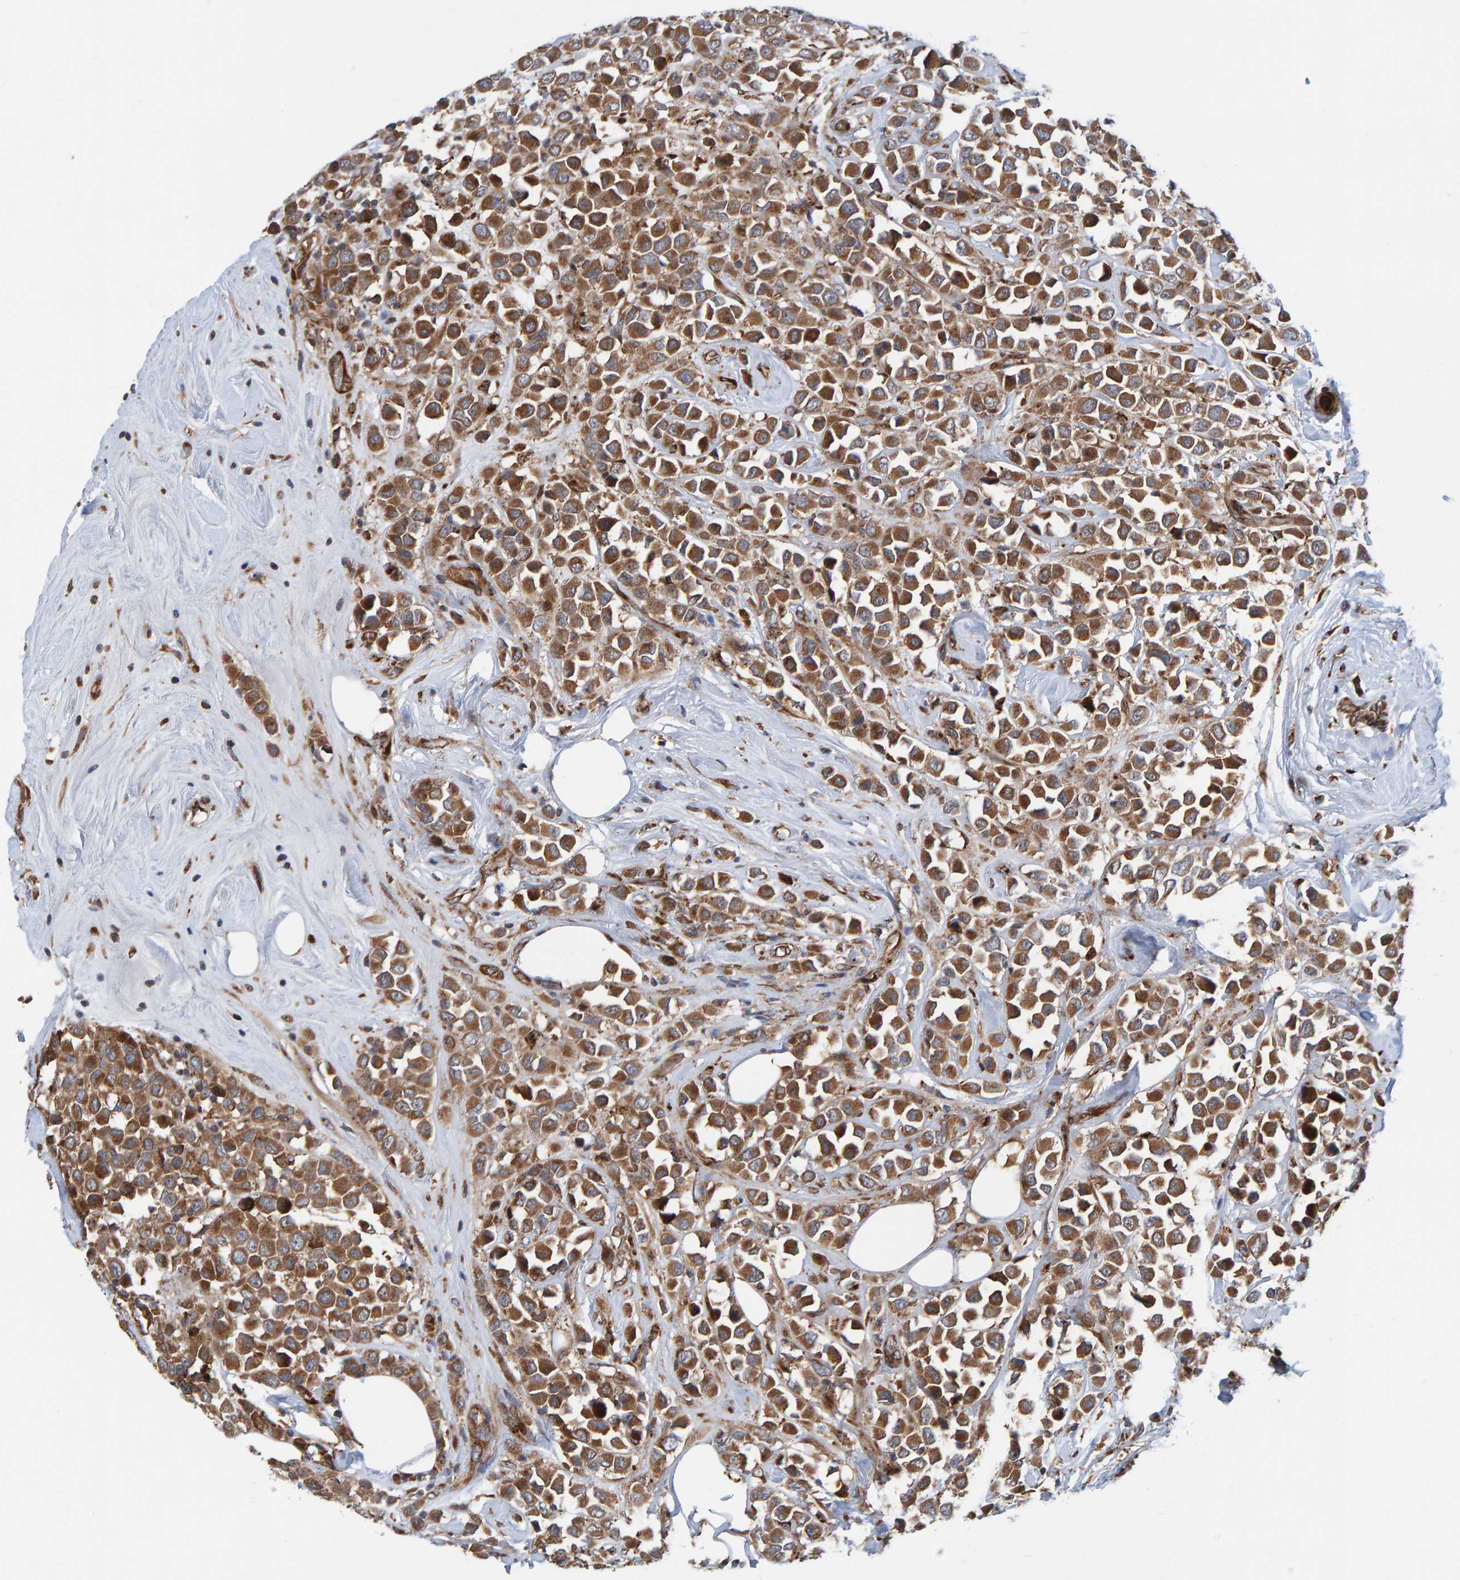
{"staining": {"intensity": "moderate", "quantity": ">75%", "location": "cytoplasmic/membranous"}, "tissue": "breast cancer", "cell_type": "Tumor cells", "image_type": "cancer", "snomed": [{"axis": "morphology", "description": "Duct carcinoma"}, {"axis": "topography", "description": "Breast"}], "caption": "Breast cancer (infiltrating ductal carcinoma) stained for a protein reveals moderate cytoplasmic/membranous positivity in tumor cells.", "gene": "KIAA0753", "patient": {"sex": "female", "age": 61}}